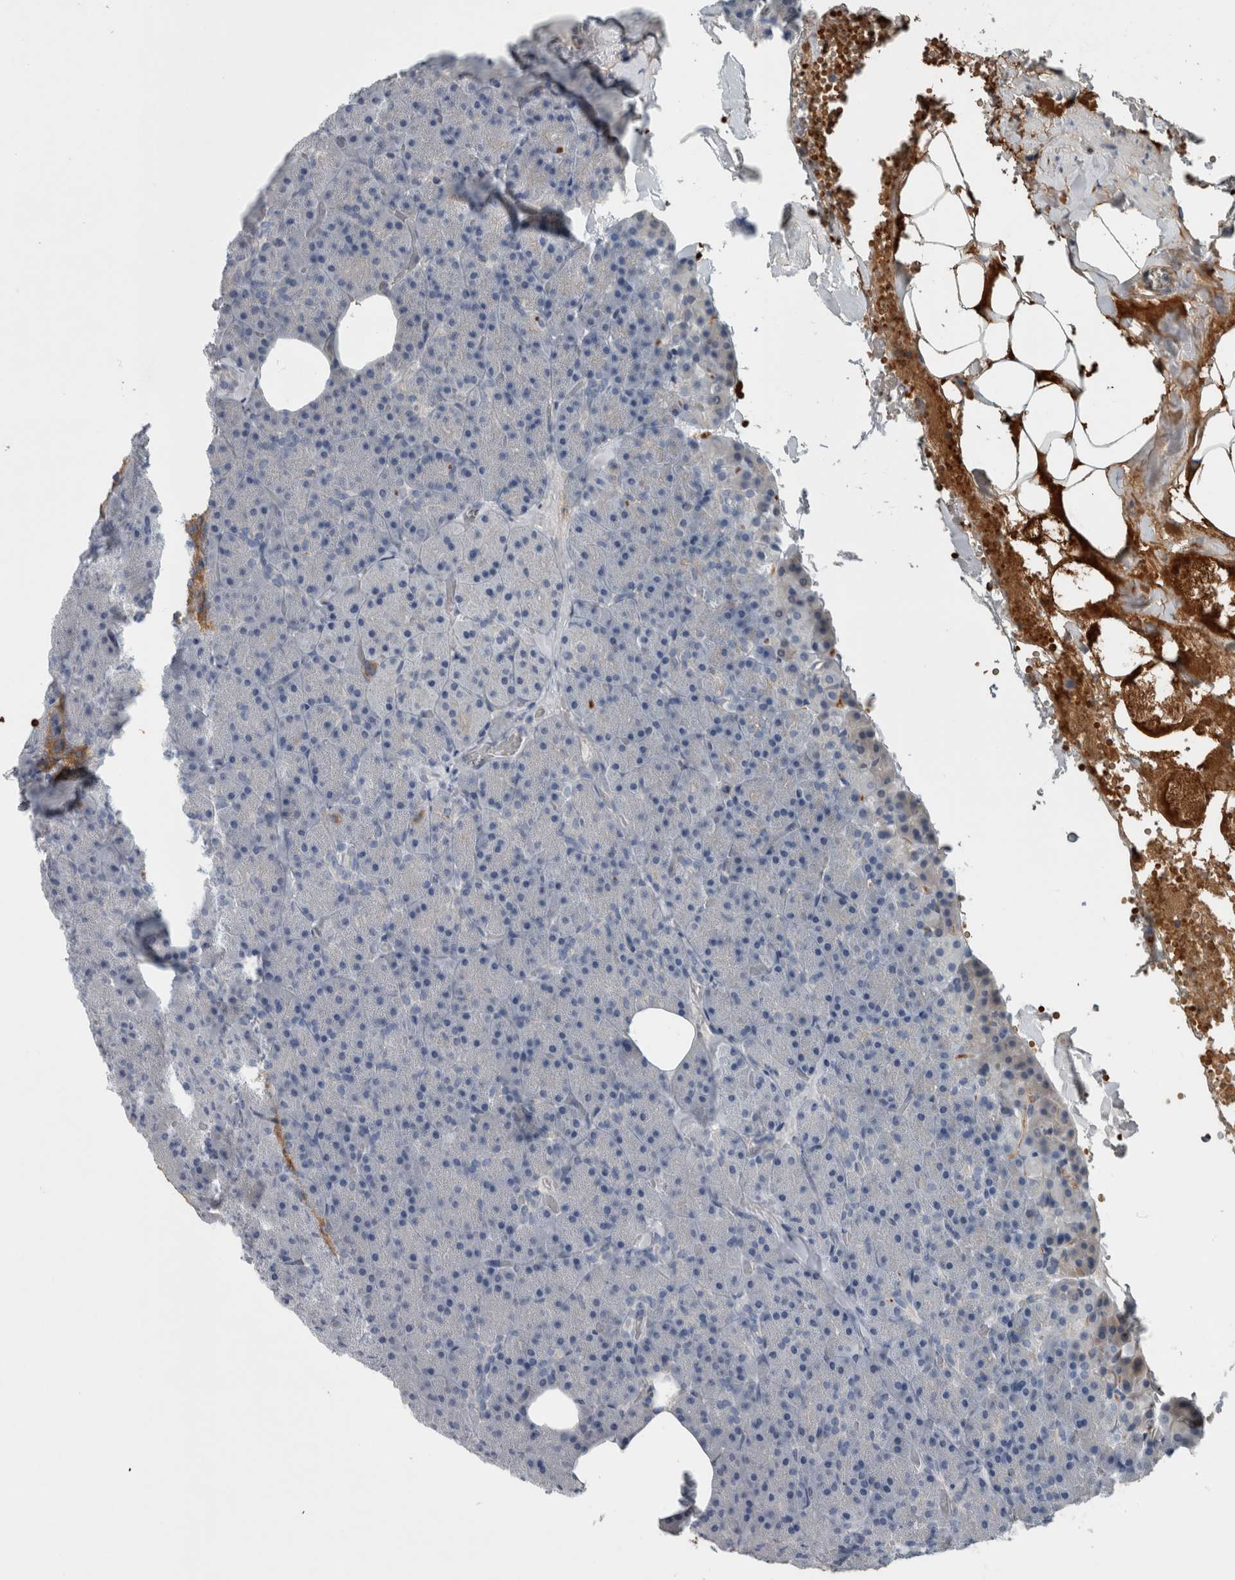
{"staining": {"intensity": "negative", "quantity": "none", "location": "none"}, "tissue": "pancreas", "cell_type": "Exocrine glandular cells", "image_type": "normal", "snomed": [{"axis": "morphology", "description": "Normal tissue, NOS"}, {"axis": "morphology", "description": "Carcinoid, malignant, NOS"}, {"axis": "topography", "description": "Pancreas"}], "caption": "The micrograph displays no staining of exocrine glandular cells in normal pancreas.", "gene": "SH3GL2", "patient": {"sex": "female", "age": 35}}